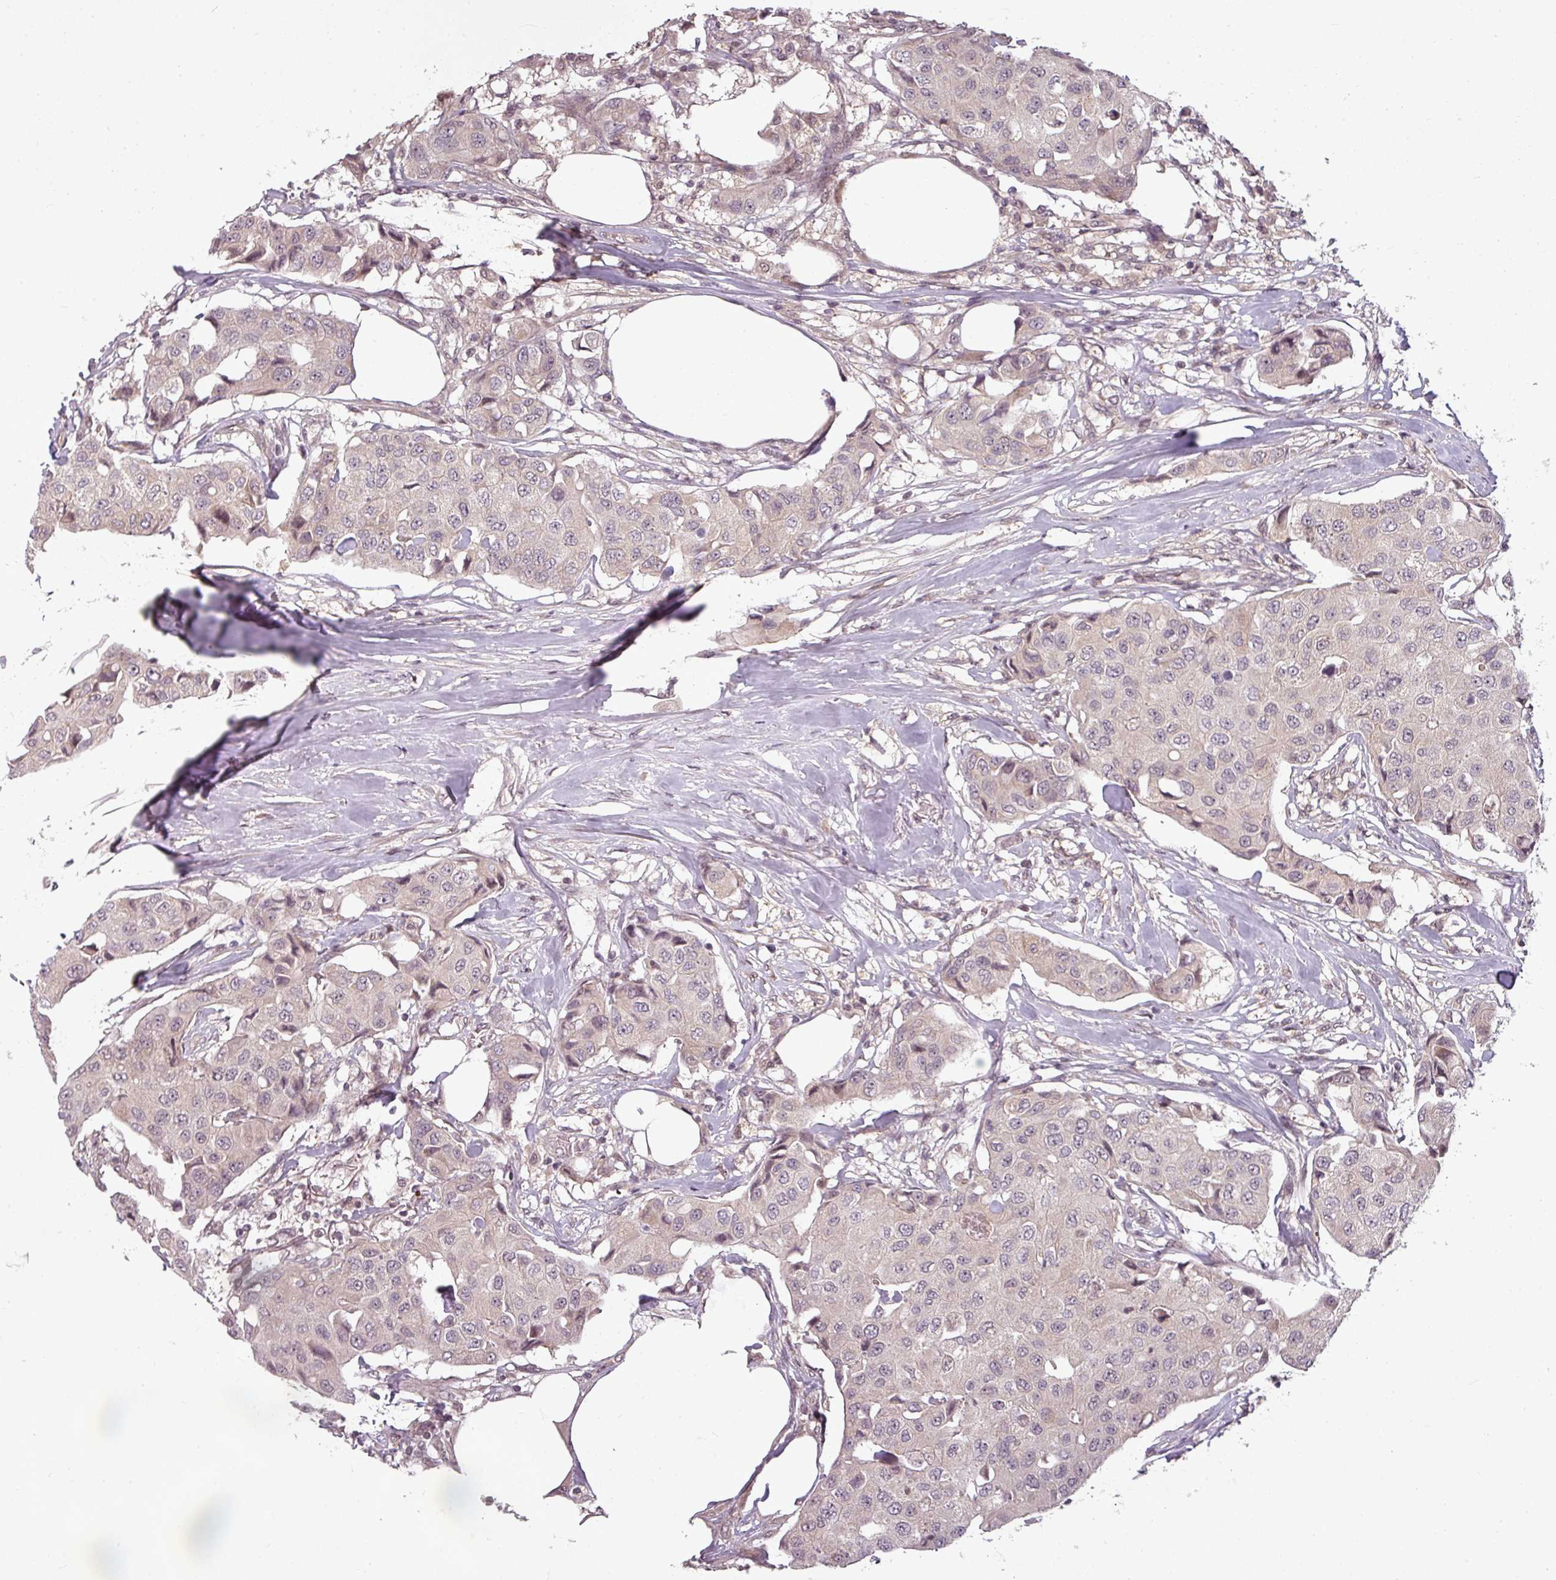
{"staining": {"intensity": "negative", "quantity": "none", "location": "none"}, "tissue": "breast cancer", "cell_type": "Tumor cells", "image_type": "cancer", "snomed": [{"axis": "morphology", "description": "Duct carcinoma"}, {"axis": "topography", "description": "Breast"}], "caption": "Immunohistochemistry (IHC) image of human breast cancer (invasive ductal carcinoma) stained for a protein (brown), which exhibits no expression in tumor cells. (DAB (3,3'-diaminobenzidine) immunohistochemistry with hematoxylin counter stain).", "gene": "CLIC1", "patient": {"sex": "female", "age": 80}}